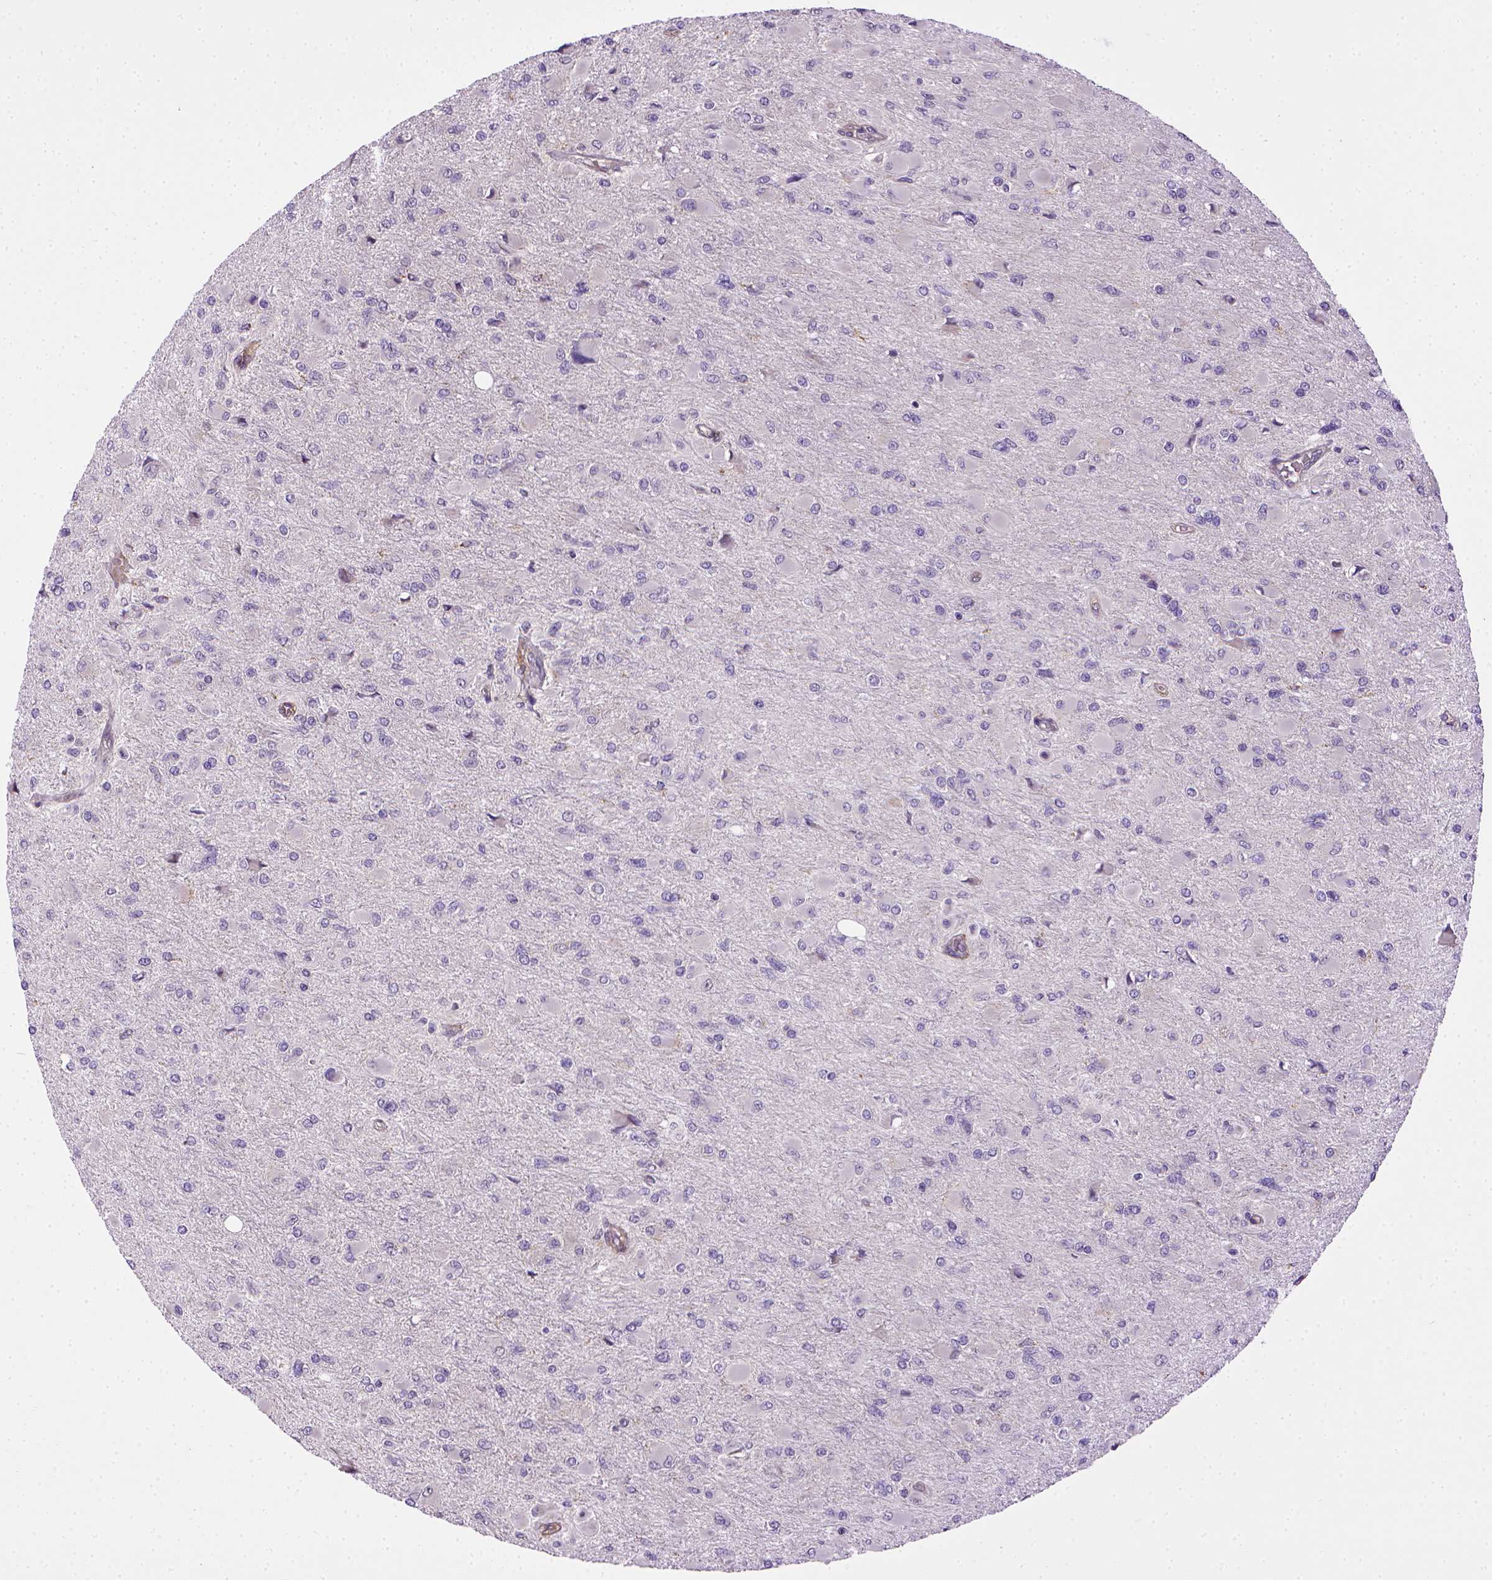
{"staining": {"intensity": "negative", "quantity": "none", "location": "none"}, "tissue": "glioma", "cell_type": "Tumor cells", "image_type": "cancer", "snomed": [{"axis": "morphology", "description": "Glioma, malignant, High grade"}, {"axis": "topography", "description": "Cerebral cortex"}], "caption": "An image of glioma stained for a protein exhibits no brown staining in tumor cells.", "gene": "ENG", "patient": {"sex": "female", "age": 36}}